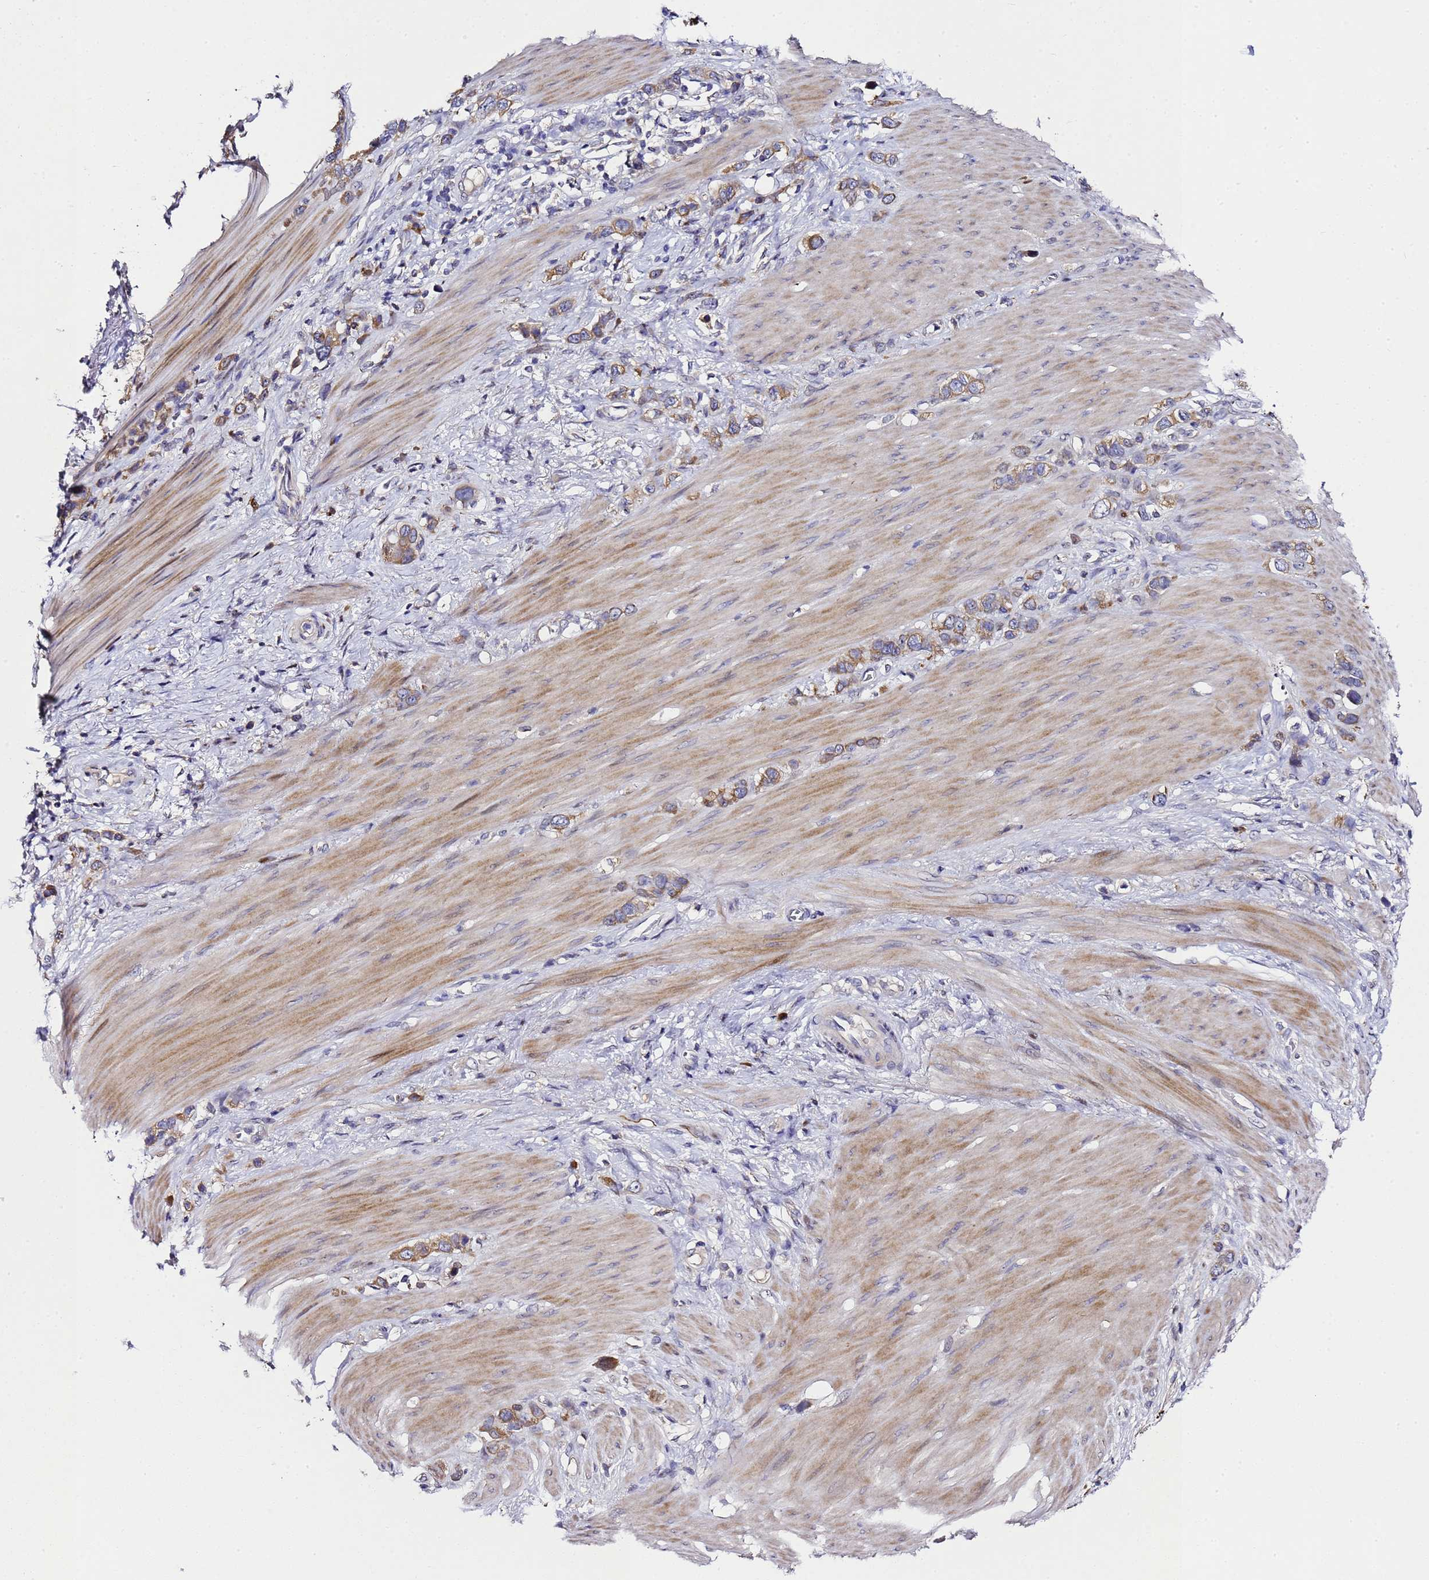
{"staining": {"intensity": "moderate", "quantity": ">75%", "location": "cytoplasmic/membranous"}, "tissue": "stomach cancer", "cell_type": "Tumor cells", "image_type": "cancer", "snomed": [{"axis": "morphology", "description": "Adenocarcinoma, NOS"}, {"axis": "morphology", "description": "Adenocarcinoma, High grade"}, {"axis": "topography", "description": "Stomach, upper"}, {"axis": "topography", "description": "Stomach, lower"}], "caption": "Immunohistochemical staining of human stomach cancer (adenocarcinoma (high-grade)) demonstrates medium levels of moderate cytoplasmic/membranous expression in about >75% of tumor cells. Using DAB (3,3'-diaminobenzidine) (brown) and hematoxylin (blue) stains, captured at high magnification using brightfield microscopy.", "gene": "ALG3", "patient": {"sex": "female", "age": 65}}